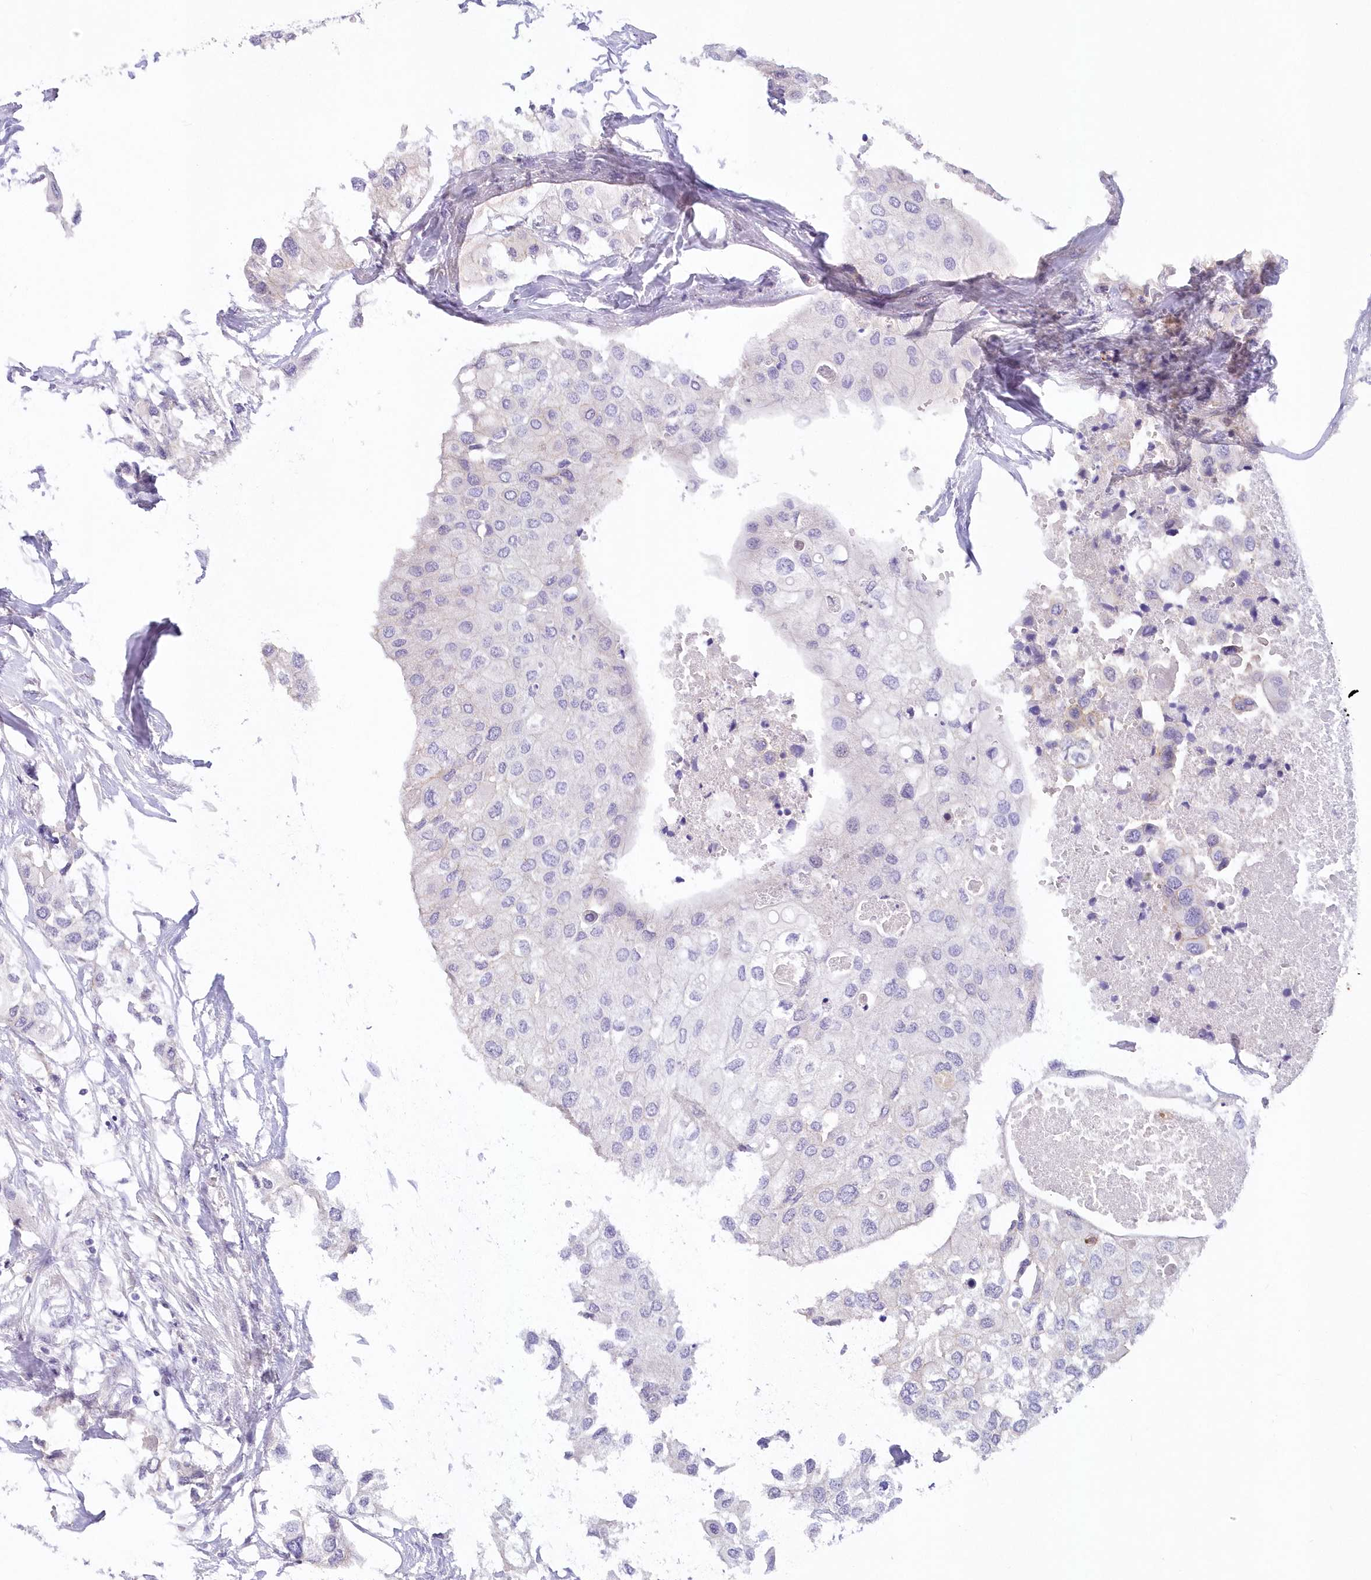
{"staining": {"intensity": "negative", "quantity": "none", "location": "none"}, "tissue": "urothelial cancer", "cell_type": "Tumor cells", "image_type": "cancer", "snomed": [{"axis": "morphology", "description": "Urothelial carcinoma, High grade"}, {"axis": "topography", "description": "Urinary bladder"}], "caption": "A high-resolution micrograph shows IHC staining of urothelial cancer, which shows no significant positivity in tumor cells. The staining was performed using DAB (3,3'-diaminobenzidine) to visualize the protein expression in brown, while the nuclei were stained in blue with hematoxylin (Magnification: 20x).", "gene": "SNED1", "patient": {"sex": "male", "age": 64}}